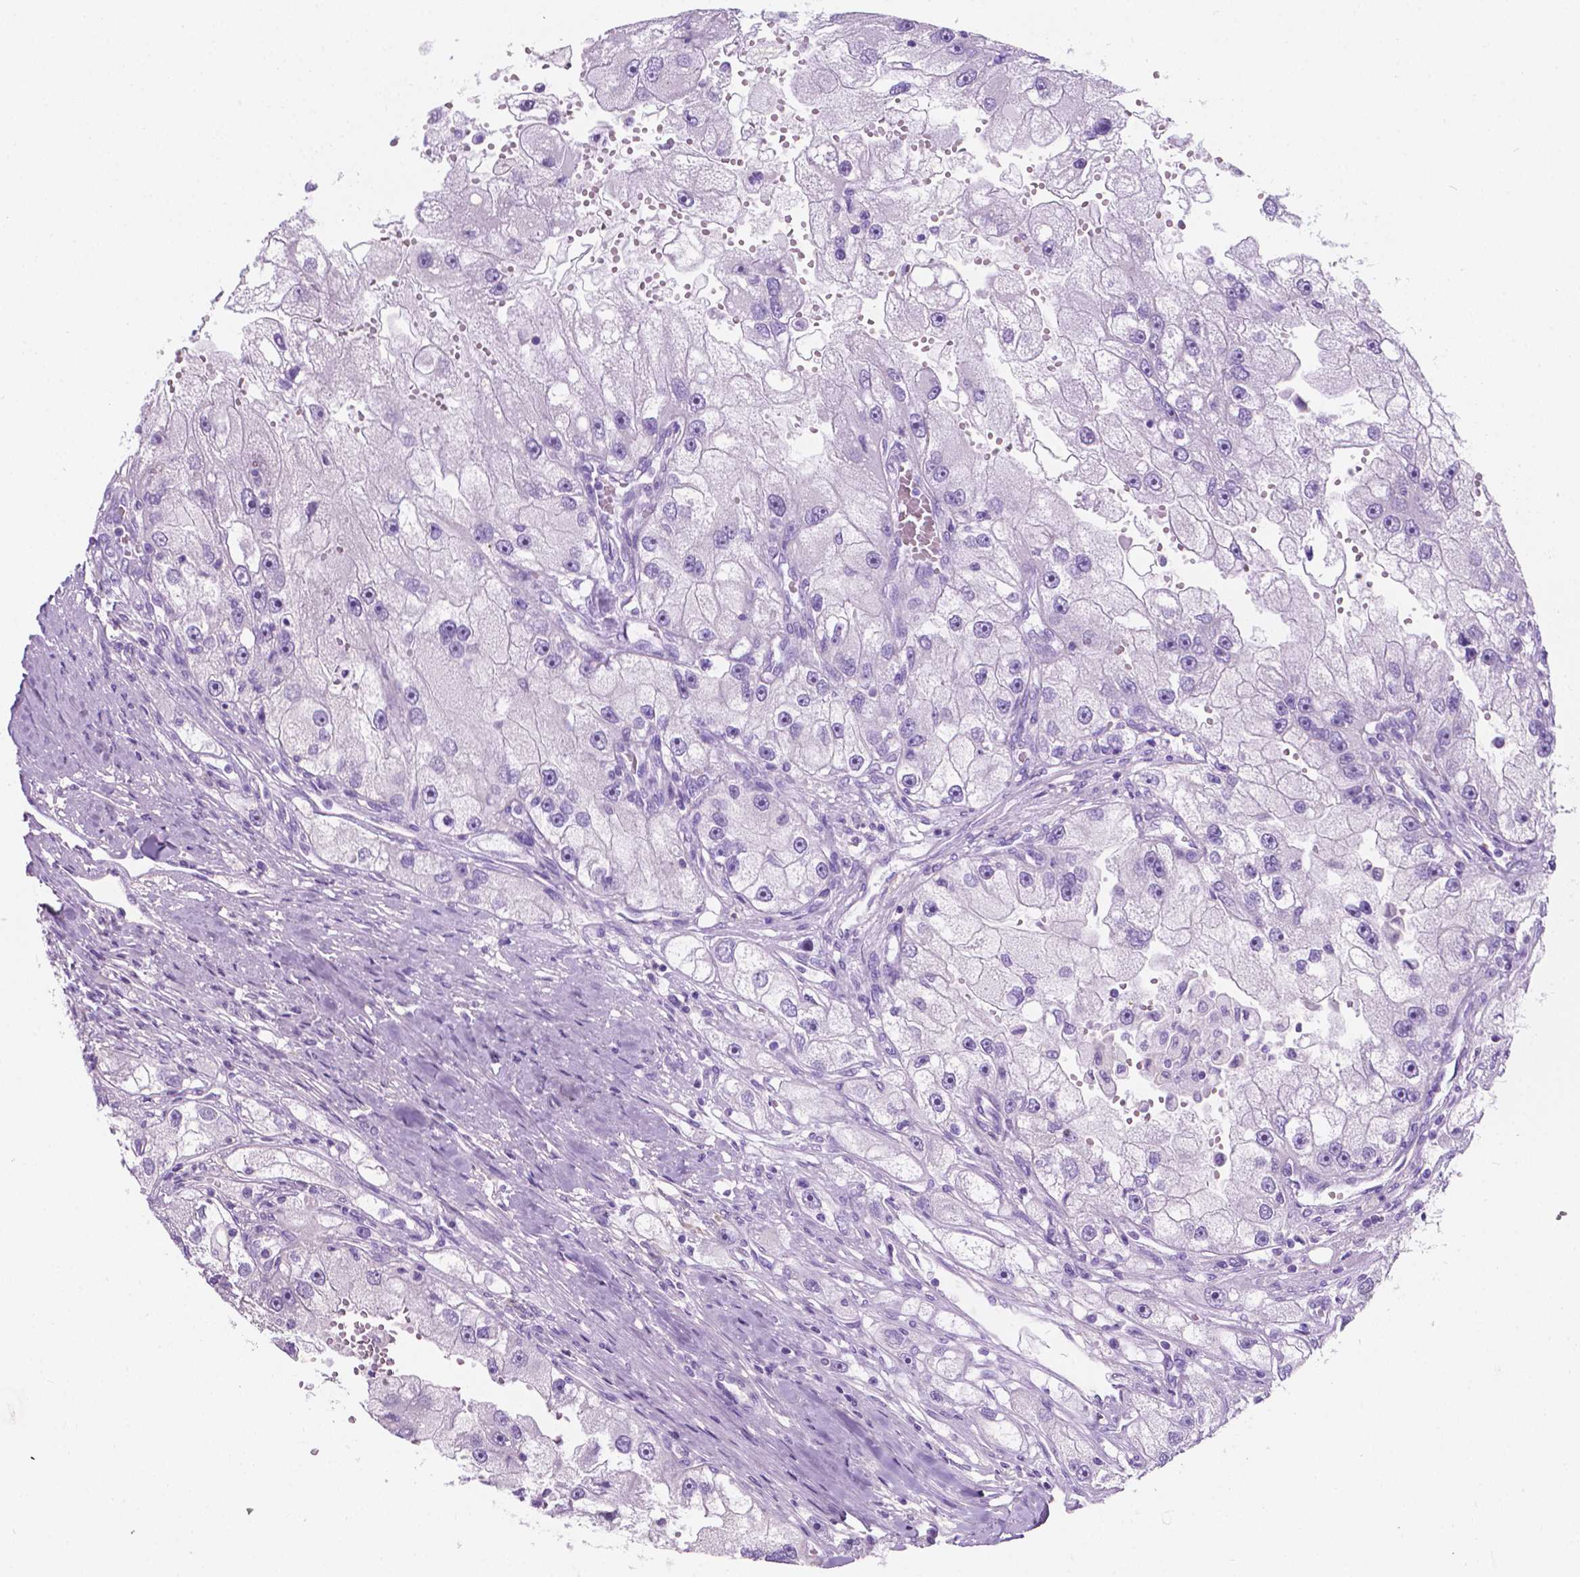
{"staining": {"intensity": "negative", "quantity": "none", "location": "none"}, "tissue": "renal cancer", "cell_type": "Tumor cells", "image_type": "cancer", "snomed": [{"axis": "morphology", "description": "Adenocarcinoma, NOS"}, {"axis": "topography", "description": "Kidney"}], "caption": "There is no significant expression in tumor cells of renal cancer.", "gene": "GNAO1", "patient": {"sex": "male", "age": 63}}